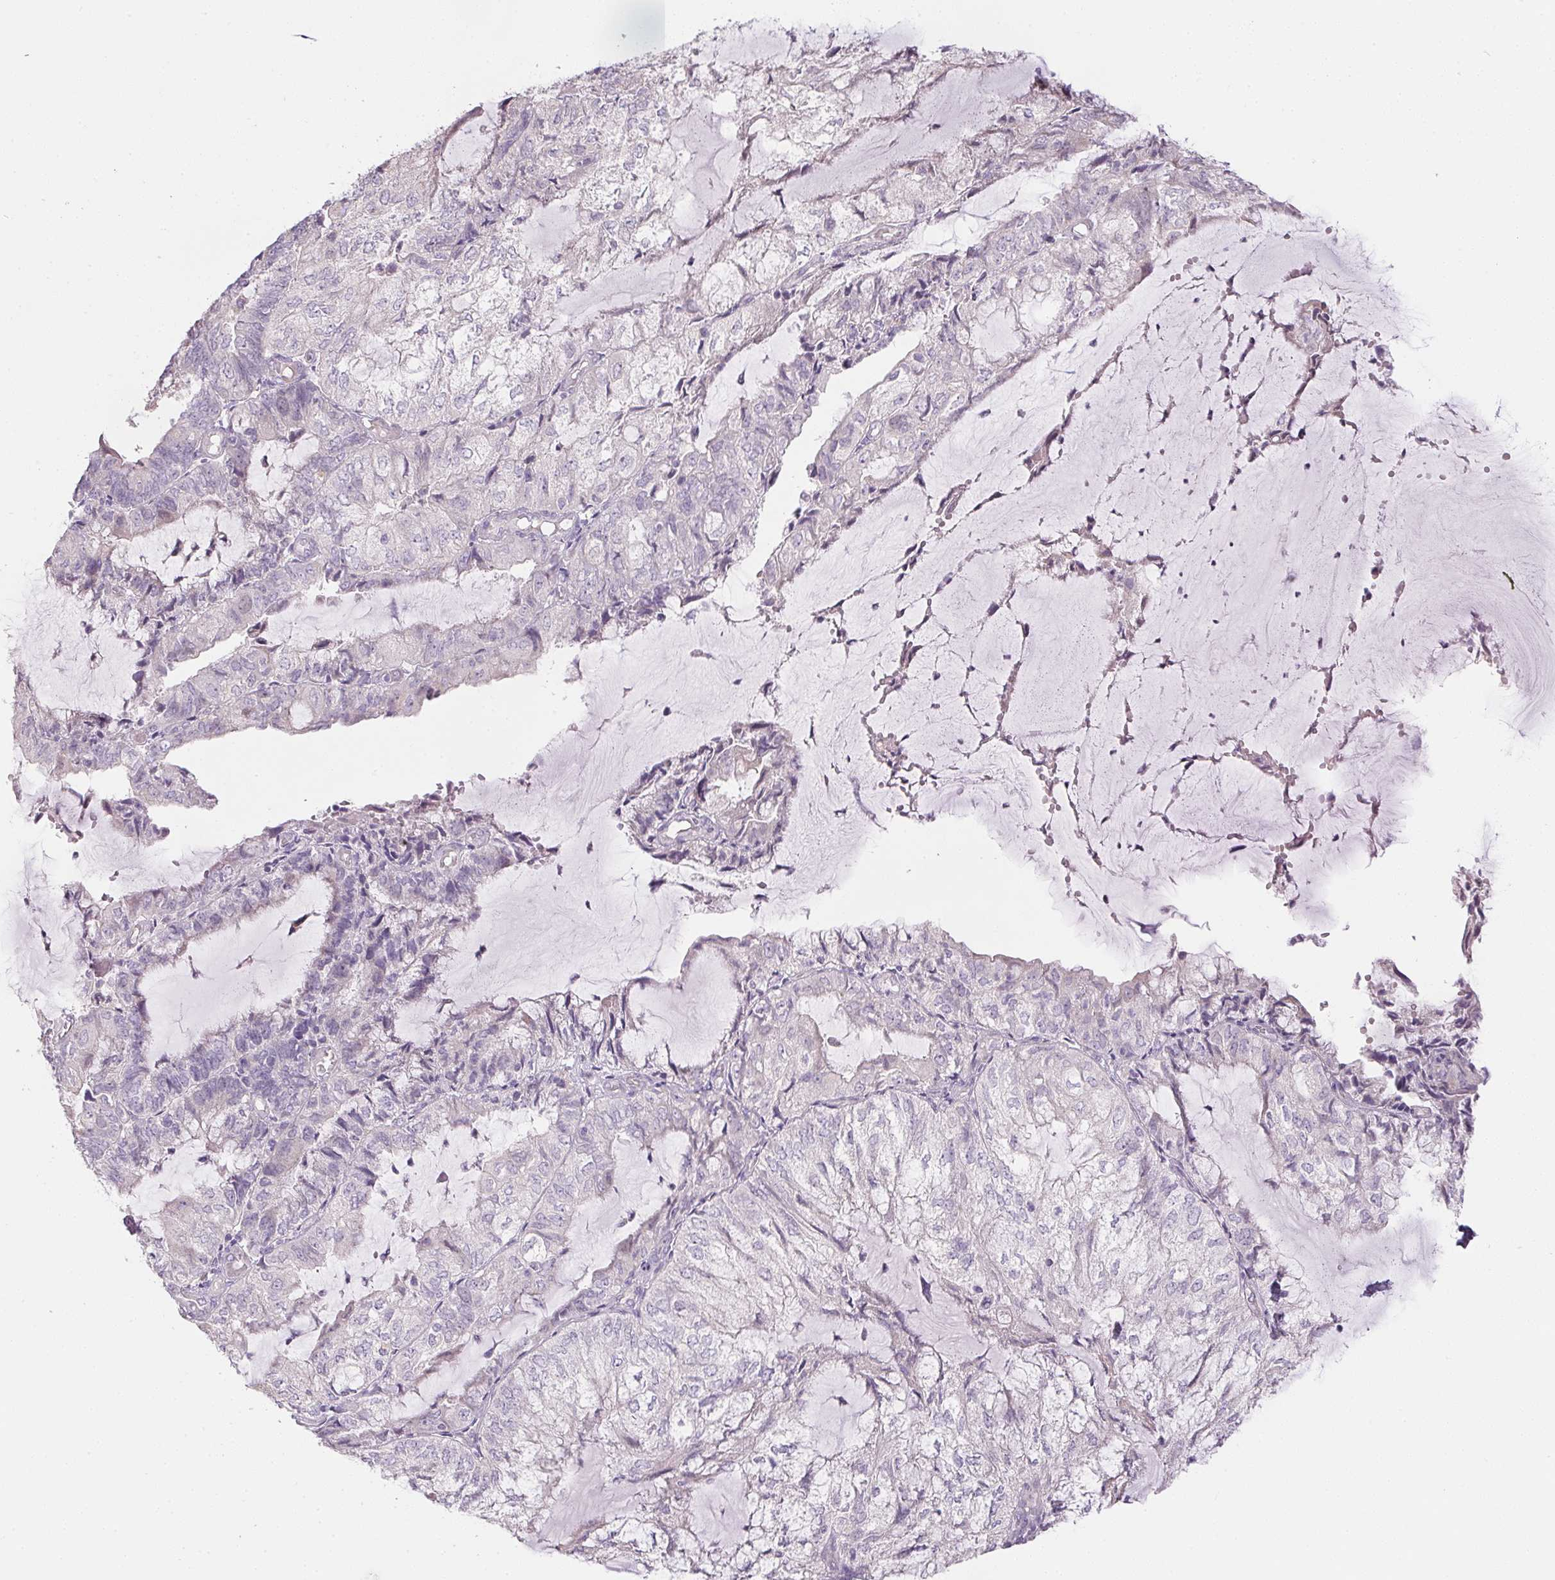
{"staining": {"intensity": "negative", "quantity": "none", "location": "none"}, "tissue": "endometrial cancer", "cell_type": "Tumor cells", "image_type": "cancer", "snomed": [{"axis": "morphology", "description": "Adenocarcinoma, NOS"}, {"axis": "topography", "description": "Endometrium"}], "caption": "Immunohistochemistry of endometrial cancer (adenocarcinoma) exhibits no staining in tumor cells.", "gene": "CTCFL", "patient": {"sex": "female", "age": 81}}